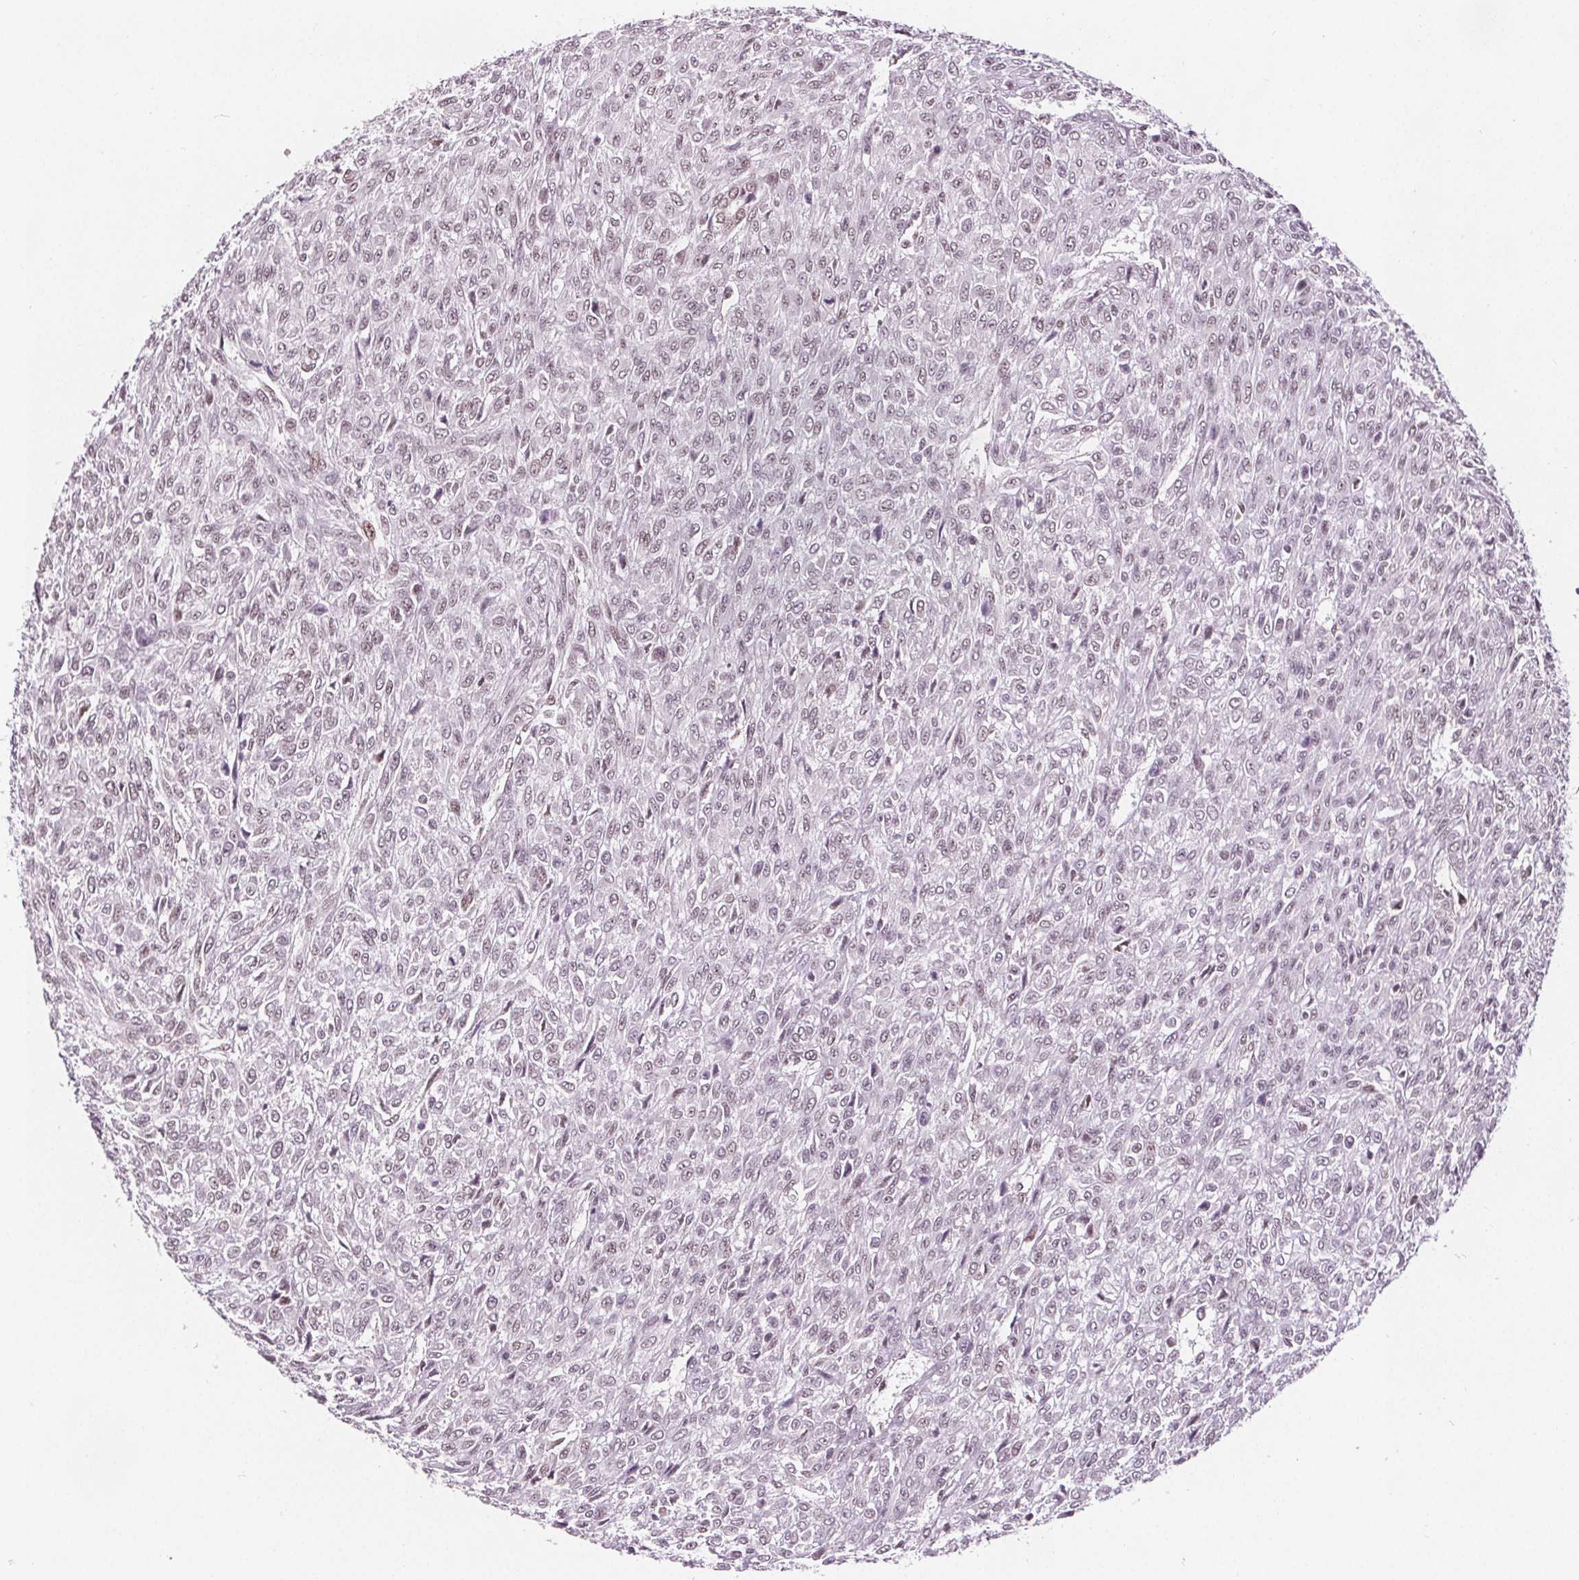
{"staining": {"intensity": "weak", "quantity": "25%-75%", "location": "nuclear"}, "tissue": "renal cancer", "cell_type": "Tumor cells", "image_type": "cancer", "snomed": [{"axis": "morphology", "description": "Adenocarcinoma, NOS"}, {"axis": "topography", "description": "Kidney"}], "caption": "Immunohistochemistry (IHC) histopathology image of renal adenocarcinoma stained for a protein (brown), which shows low levels of weak nuclear staining in approximately 25%-75% of tumor cells.", "gene": "DPM2", "patient": {"sex": "male", "age": 58}}